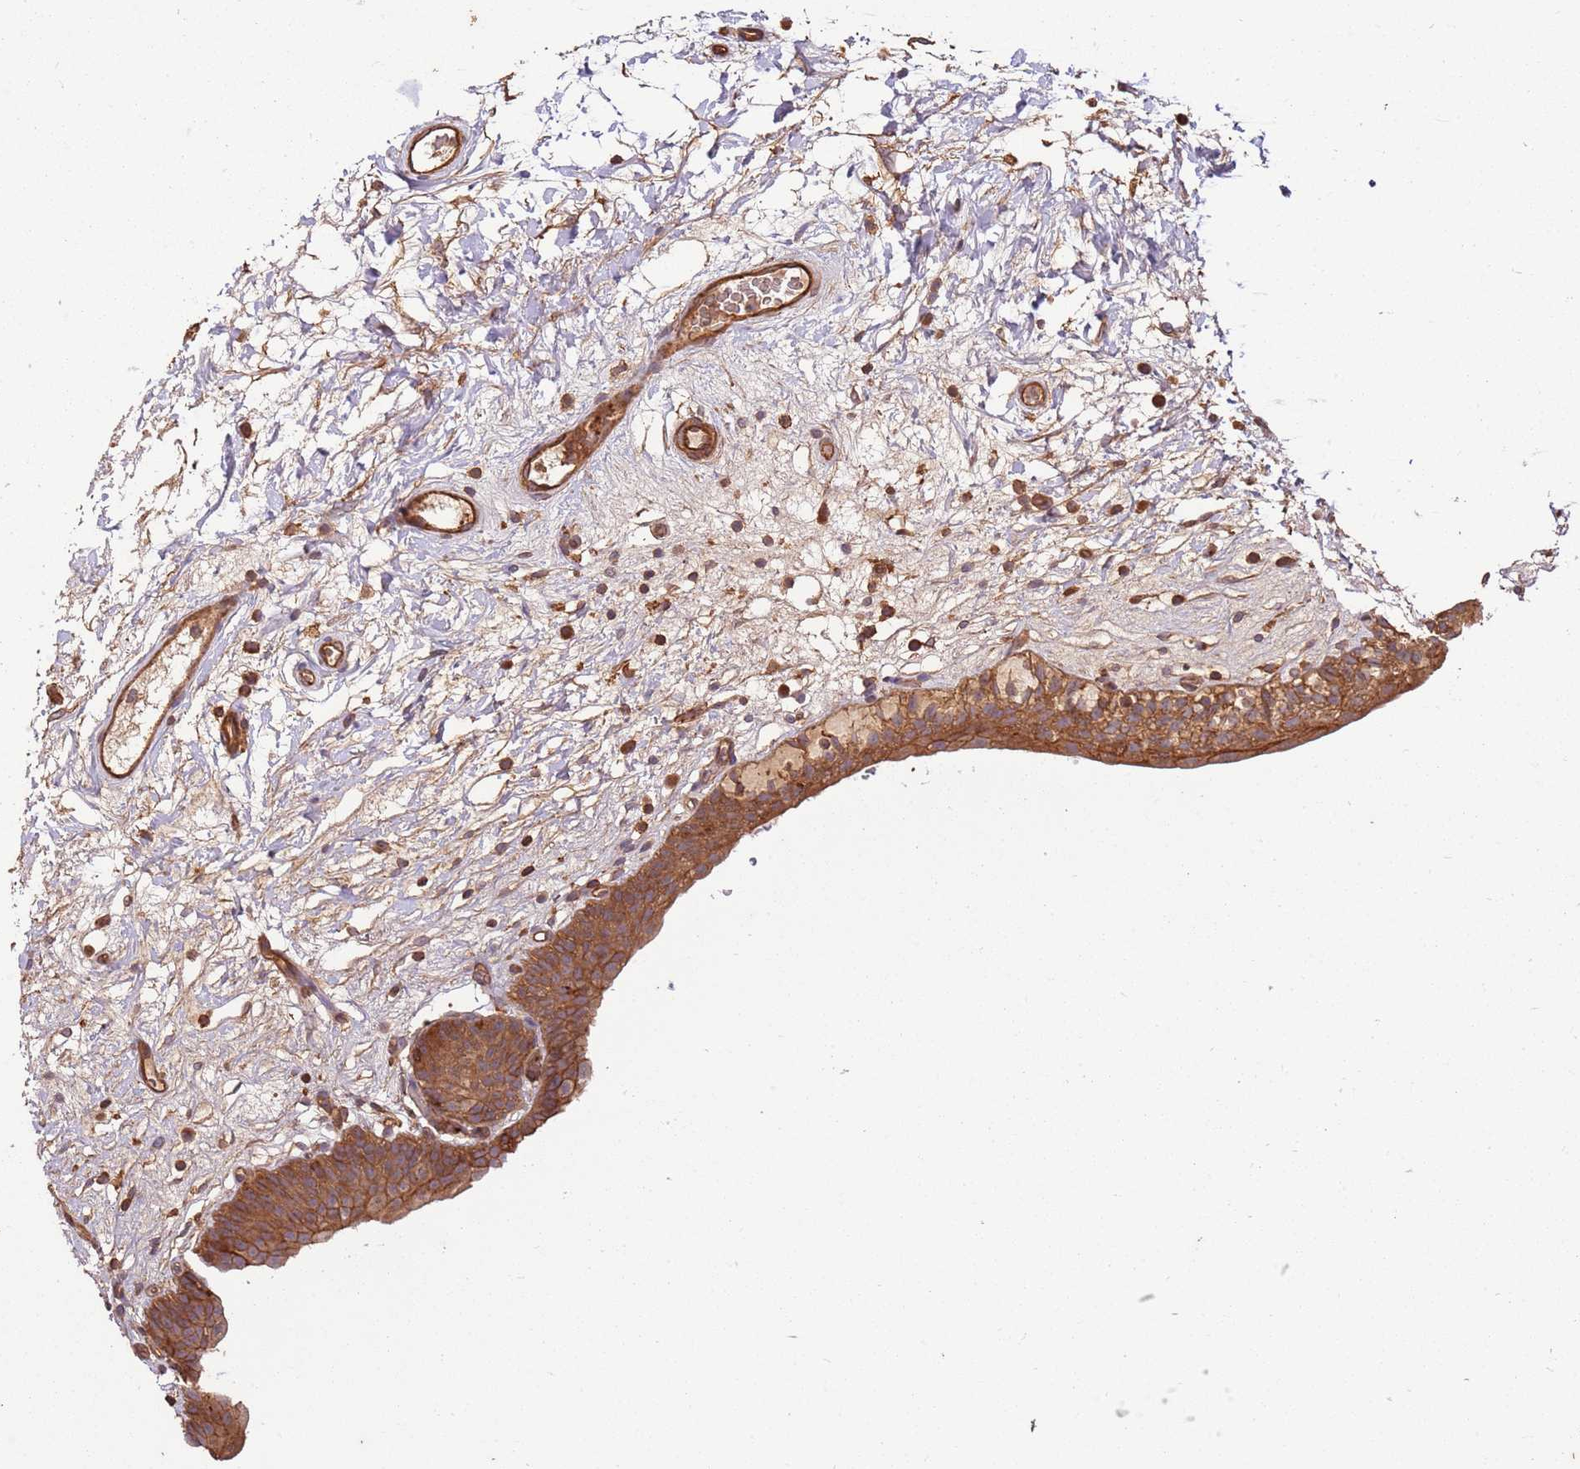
{"staining": {"intensity": "moderate", "quantity": ">75%", "location": "cytoplasmic/membranous"}, "tissue": "urinary bladder", "cell_type": "Urothelial cells", "image_type": "normal", "snomed": [{"axis": "morphology", "description": "Normal tissue, NOS"}, {"axis": "topography", "description": "Urinary bladder"}], "caption": "An image of urinary bladder stained for a protein reveals moderate cytoplasmic/membranous brown staining in urothelial cells. The staining is performed using DAB brown chromogen to label protein expression. The nuclei are counter-stained blue using hematoxylin.", "gene": "ACVR2A", "patient": {"sex": "male", "age": 83}}